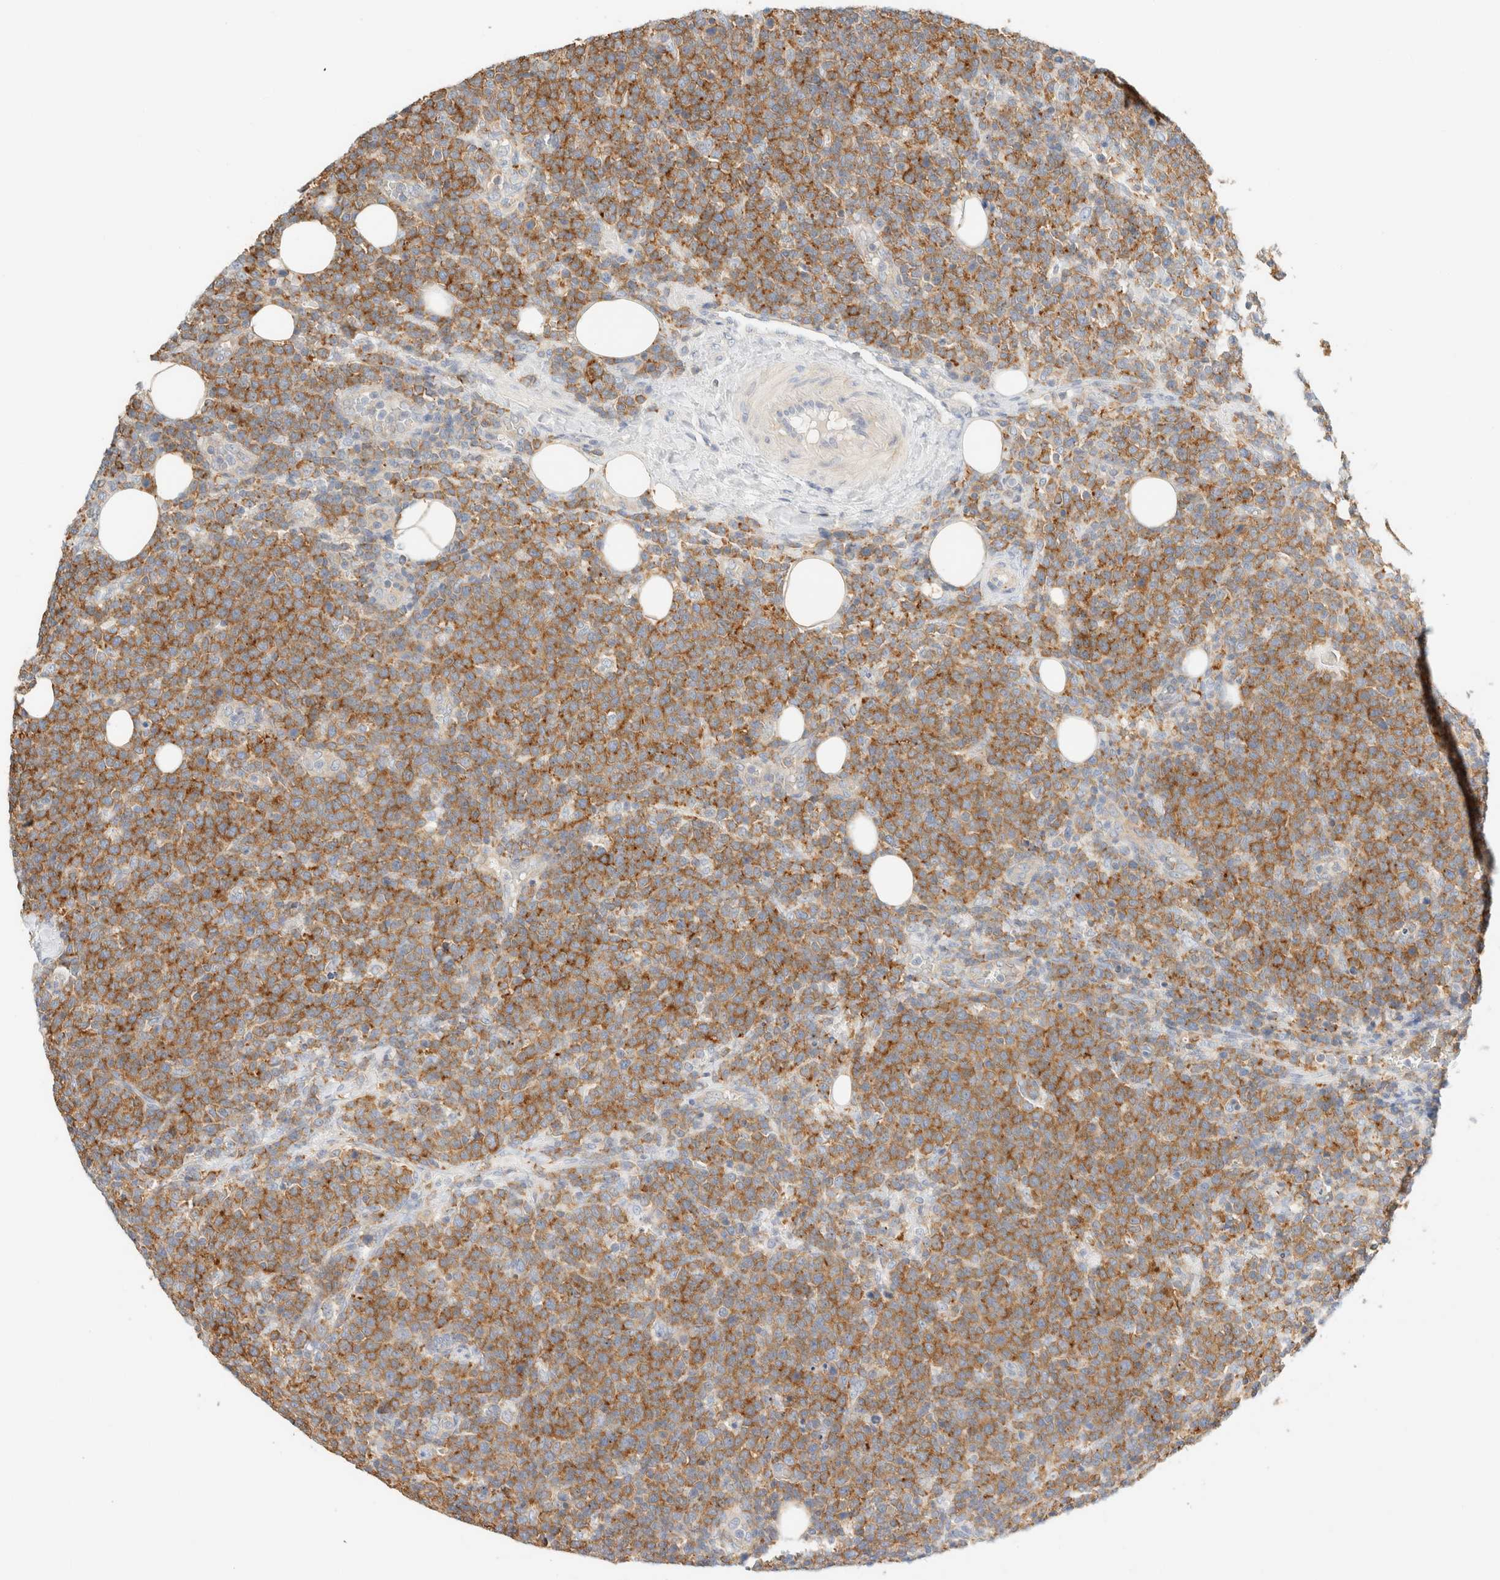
{"staining": {"intensity": "moderate", "quantity": ">75%", "location": "cytoplasmic/membranous"}, "tissue": "lymphoma", "cell_type": "Tumor cells", "image_type": "cancer", "snomed": [{"axis": "morphology", "description": "Malignant lymphoma, non-Hodgkin's type, High grade"}, {"axis": "topography", "description": "Lymph node"}], "caption": "Moderate cytoplasmic/membranous staining for a protein is identified in about >75% of tumor cells of malignant lymphoma, non-Hodgkin's type (high-grade) using IHC.", "gene": "SH3GLB2", "patient": {"sex": "male", "age": 61}}